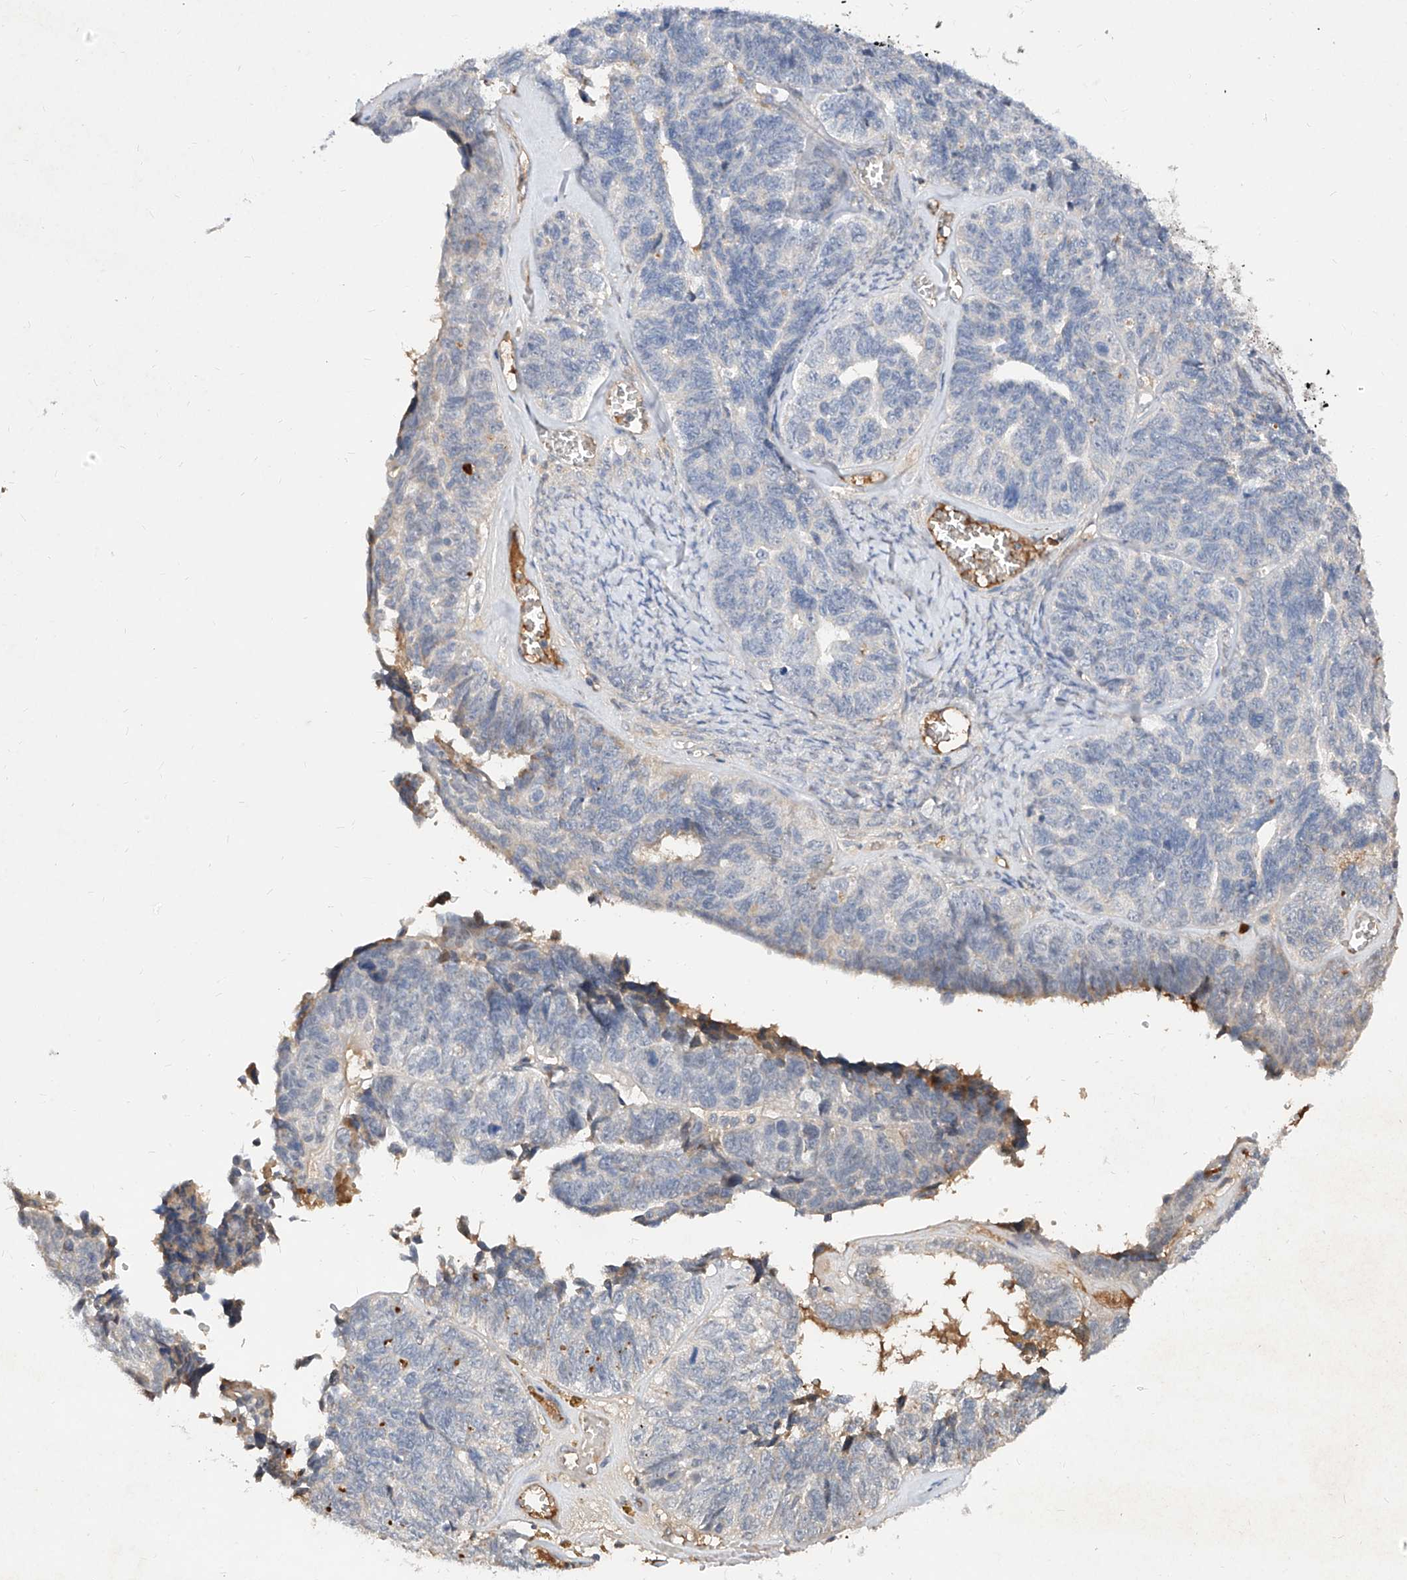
{"staining": {"intensity": "negative", "quantity": "none", "location": "none"}, "tissue": "ovarian cancer", "cell_type": "Tumor cells", "image_type": "cancer", "snomed": [{"axis": "morphology", "description": "Cystadenocarcinoma, serous, NOS"}, {"axis": "topography", "description": "Ovary"}], "caption": "Immunohistochemistry of human ovarian cancer (serous cystadenocarcinoma) demonstrates no positivity in tumor cells.", "gene": "C4A", "patient": {"sex": "female", "age": 79}}